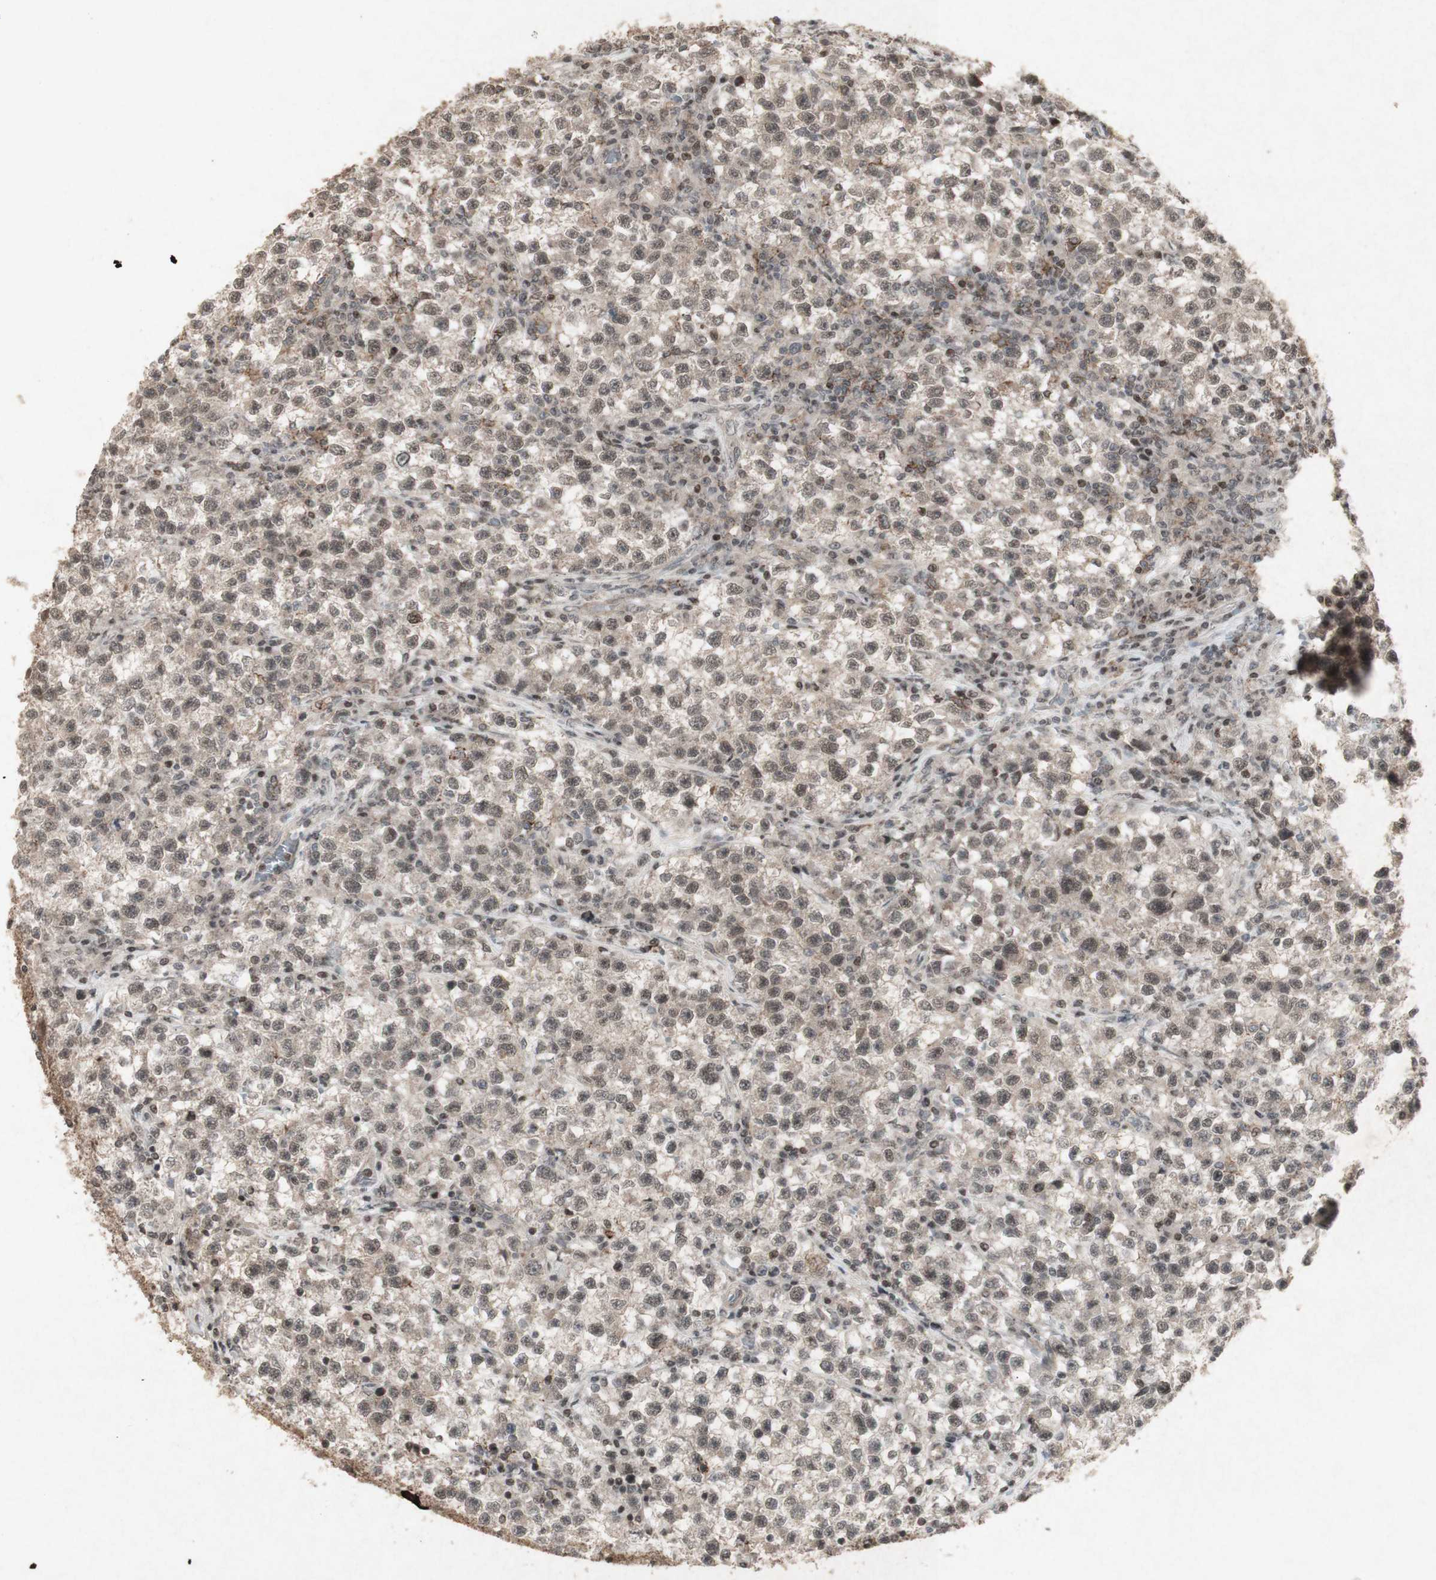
{"staining": {"intensity": "weak", "quantity": ">75%", "location": "cytoplasmic/membranous"}, "tissue": "testis cancer", "cell_type": "Tumor cells", "image_type": "cancer", "snomed": [{"axis": "morphology", "description": "Seminoma, NOS"}, {"axis": "topography", "description": "Testis"}], "caption": "Immunohistochemical staining of human testis cancer exhibits low levels of weak cytoplasmic/membranous protein positivity in approximately >75% of tumor cells. The protein of interest is shown in brown color, while the nuclei are stained blue.", "gene": "PLXNA1", "patient": {"sex": "male", "age": 22}}